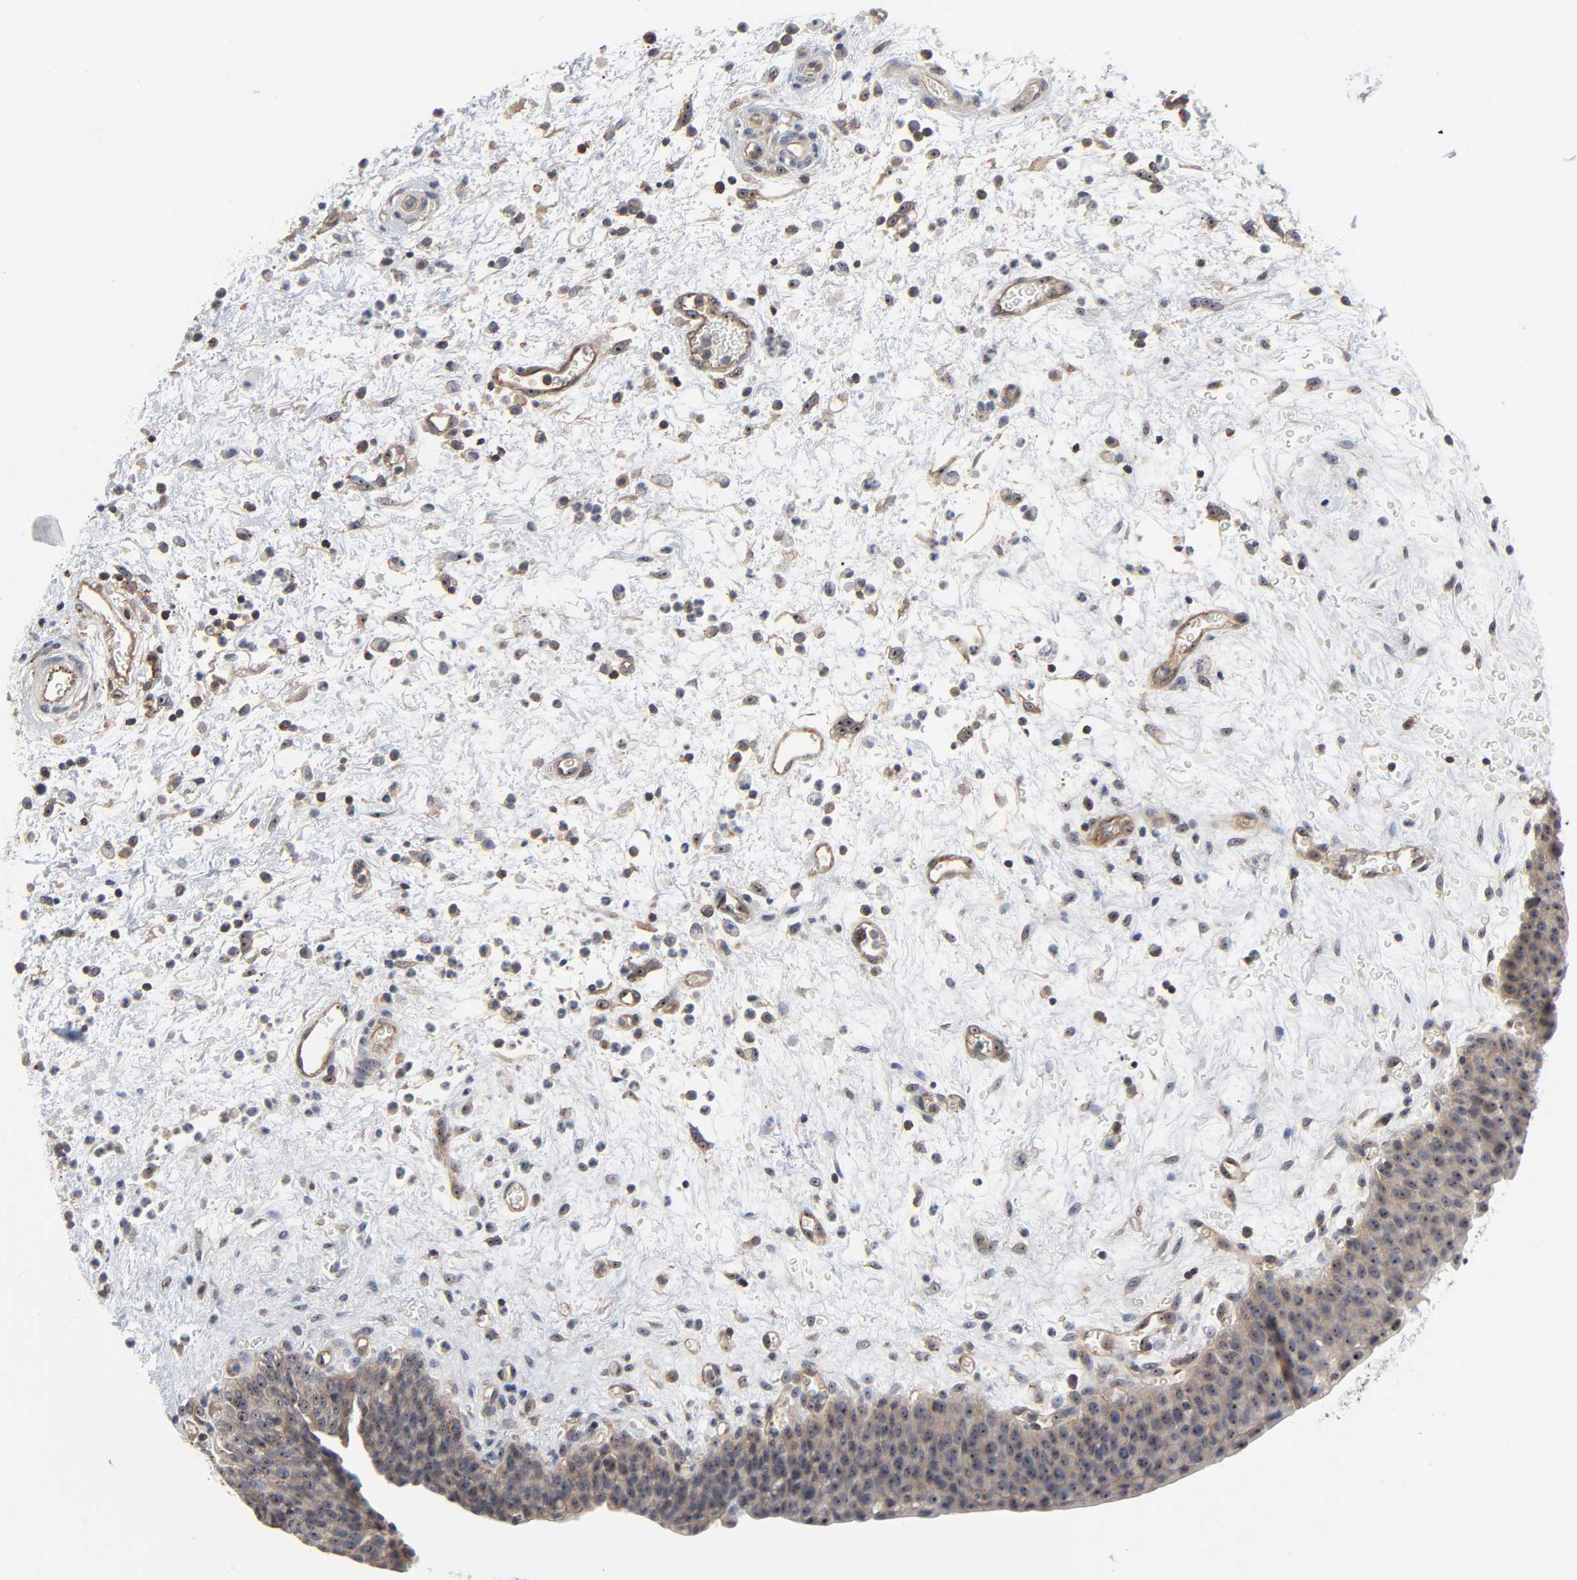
{"staining": {"intensity": "weak", "quantity": "25%-75%", "location": "cytoplasmic/membranous,nuclear"}, "tissue": "urinary bladder", "cell_type": "Urothelial cells", "image_type": "normal", "snomed": [{"axis": "morphology", "description": "Normal tissue, NOS"}, {"axis": "morphology", "description": "Dysplasia, NOS"}, {"axis": "topography", "description": "Urinary bladder"}], "caption": "Immunohistochemistry (IHC) staining of benign urinary bladder, which reveals low levels of weak cytoplasmic/membranous,nuclear positivity in approximately 25%-75% of urothelial cells indicating weak cytoplasmic/membranous,nuclear protein staining. The staining was performed using DAB (3,3'-diaminobenzidine) (brown) for protein detection and nuclei were counterstained in hematoxylin (blue).", "gene": "DDX10", "patient": {"sex": "male", "age": 35}}